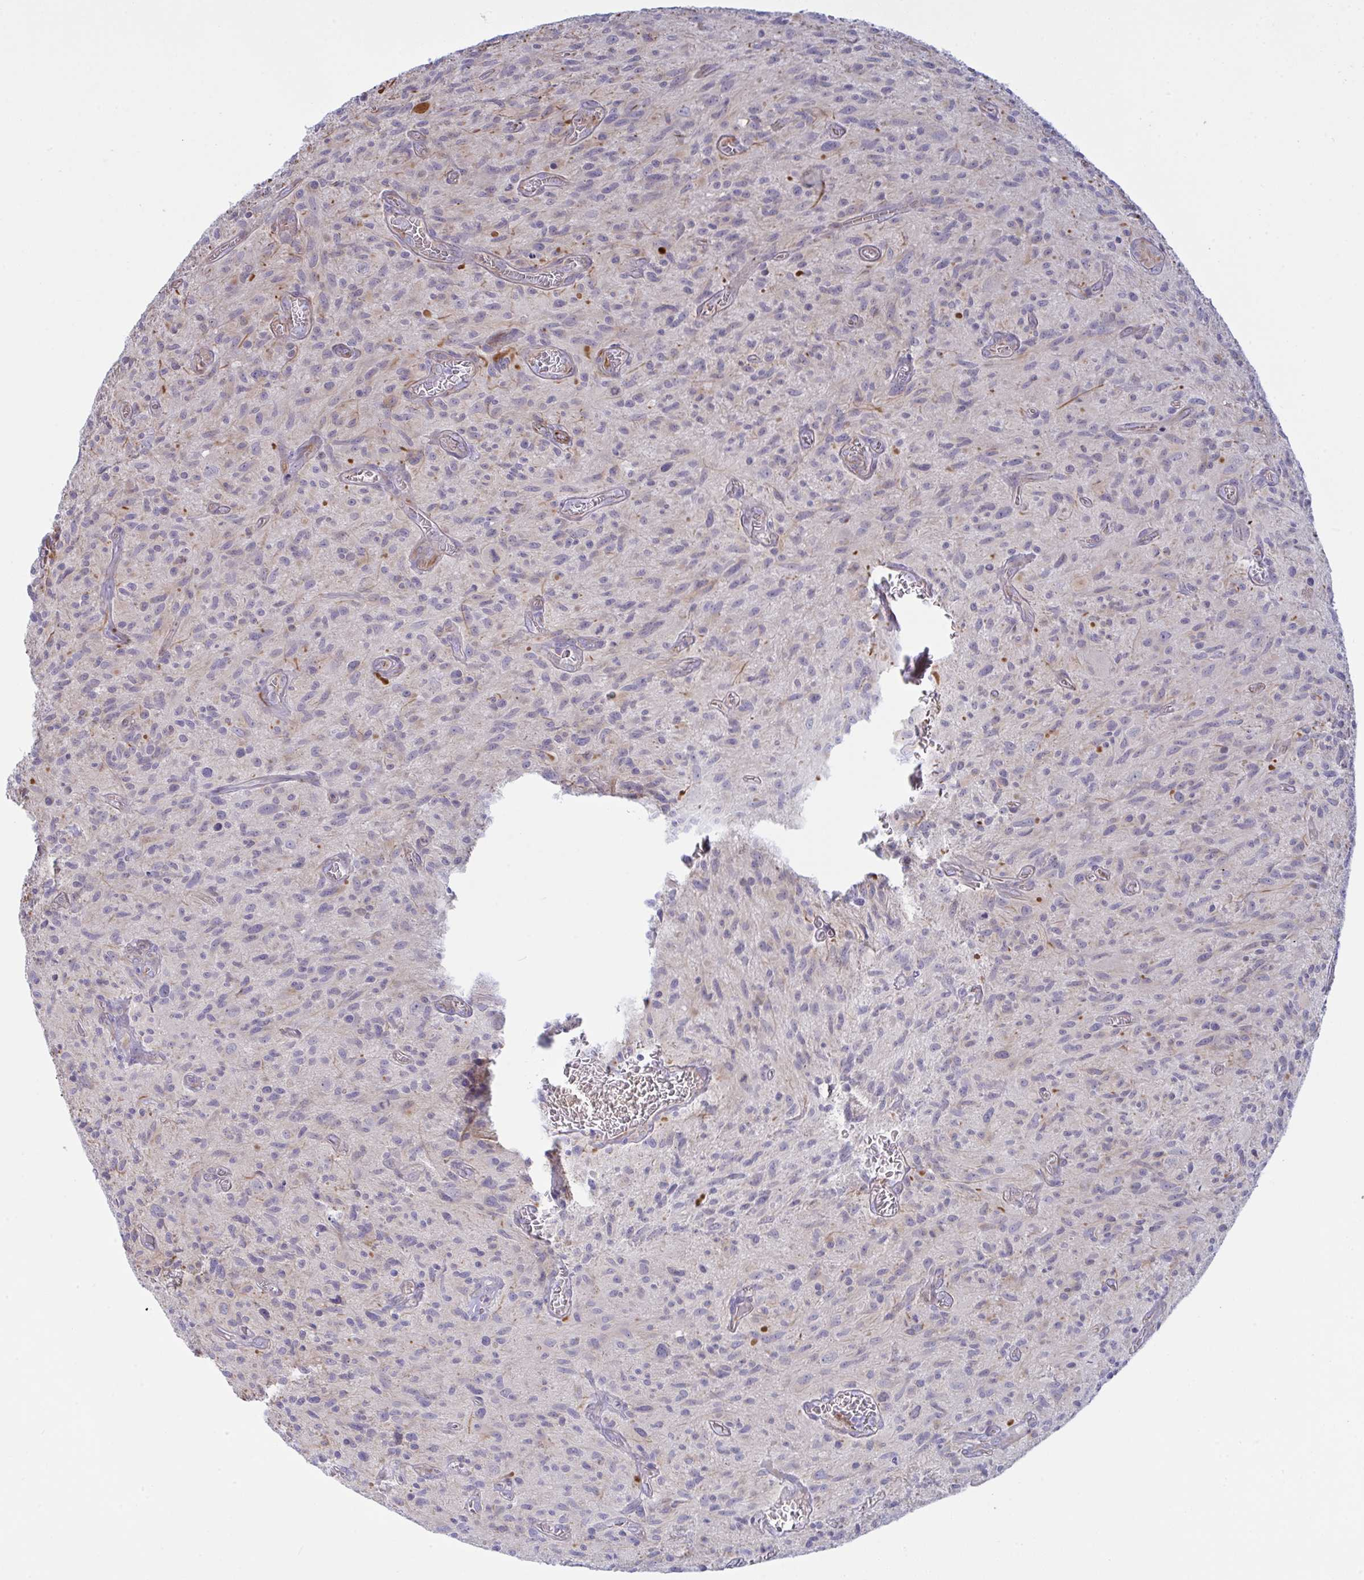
{"staining": {"intensity": "negative", "quantity": "none", "location": "none"}, "tissue": "glioma", "cell_type": "Tumor cells", "image_type": "cancer", "snomed": [{"axis": "morphology", "description": "Glioma, malignant, High grade"}, {"axis": "topography", "description": "Brain"}], "caption": "Tumor cells are negative for protein expression in human malignant high-grade glioma.", "gene": "DCBLD1", "patient": {"sex": "male", "age": 75}}